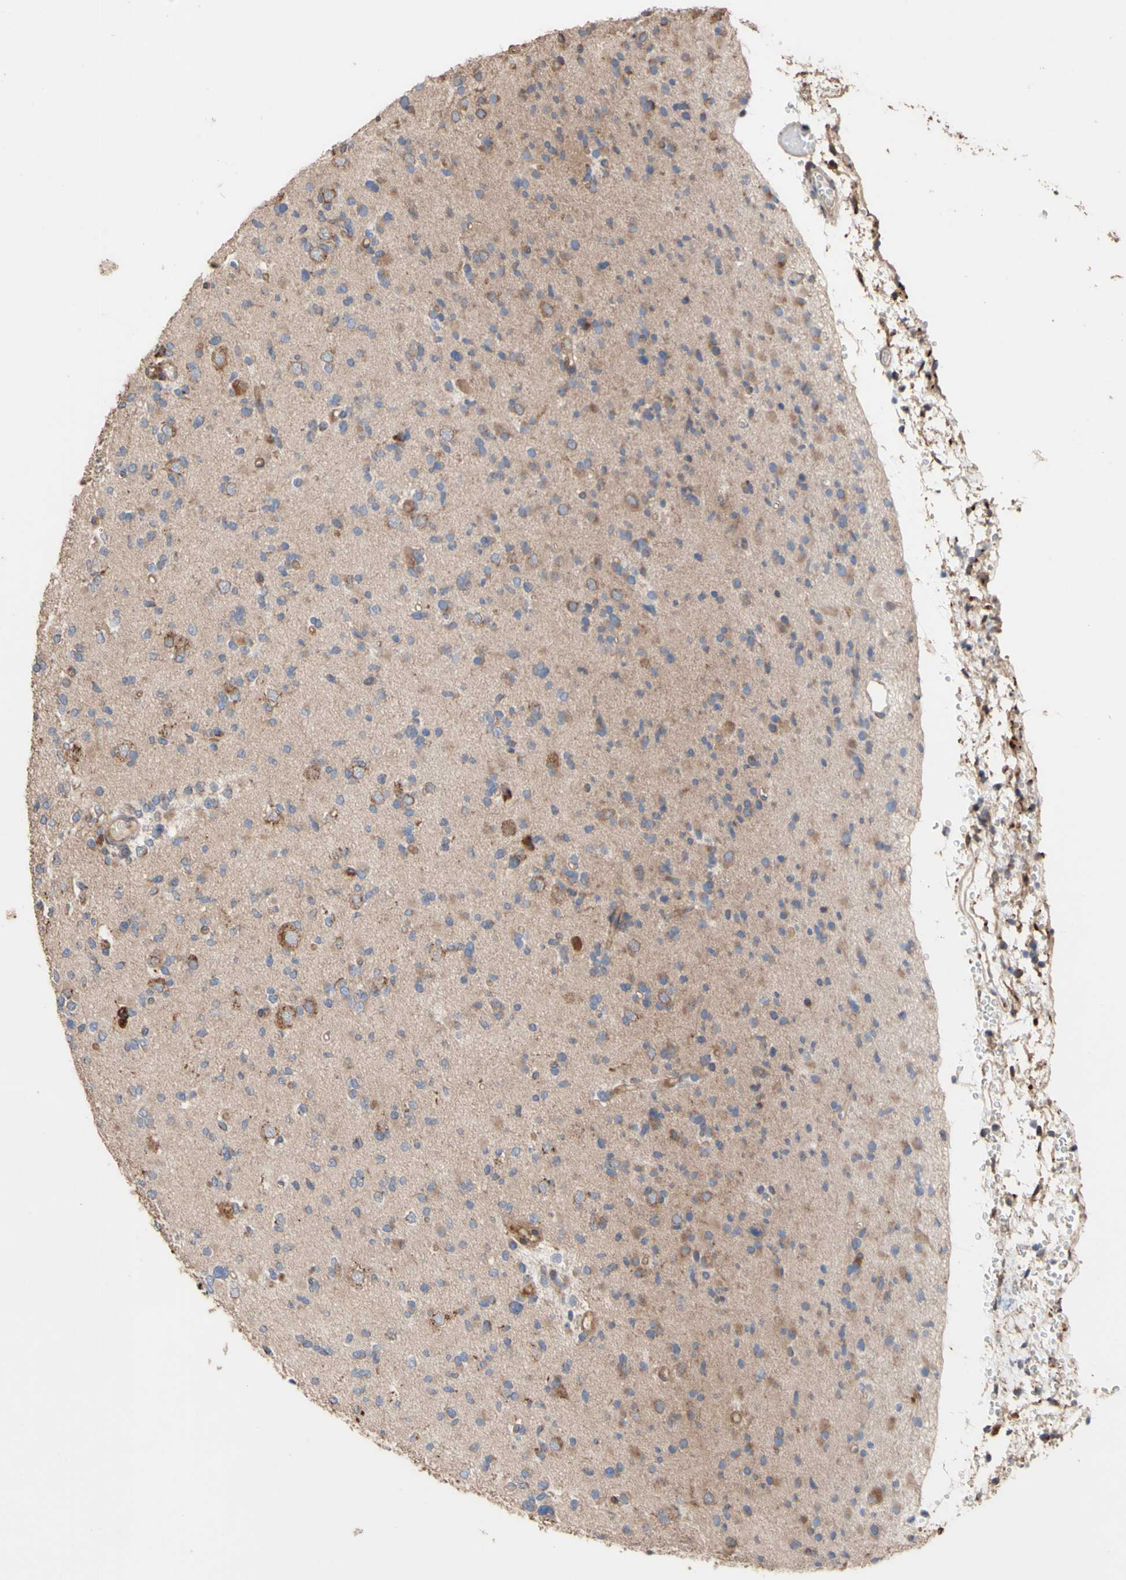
{"staining": {"intensity": "weak", "quantity": "25%-75%", "location": "cytoplasmic/membranous"}, "tissue": "glioma", "cell_type": "Tumor cells", "image_type": "cancer", "snomed": [{"axis": "morphology", "description": "Glioma, malignant, Low grade"}, {"axis": "topography", "description": "Brain"}], "caption": "Weak cytoplasmic/membranous expression is present in about 25%-75% of tumor cells in glioma.", "gene": "NECTIN3", "patient": {"sex": "female", "age": 22}}